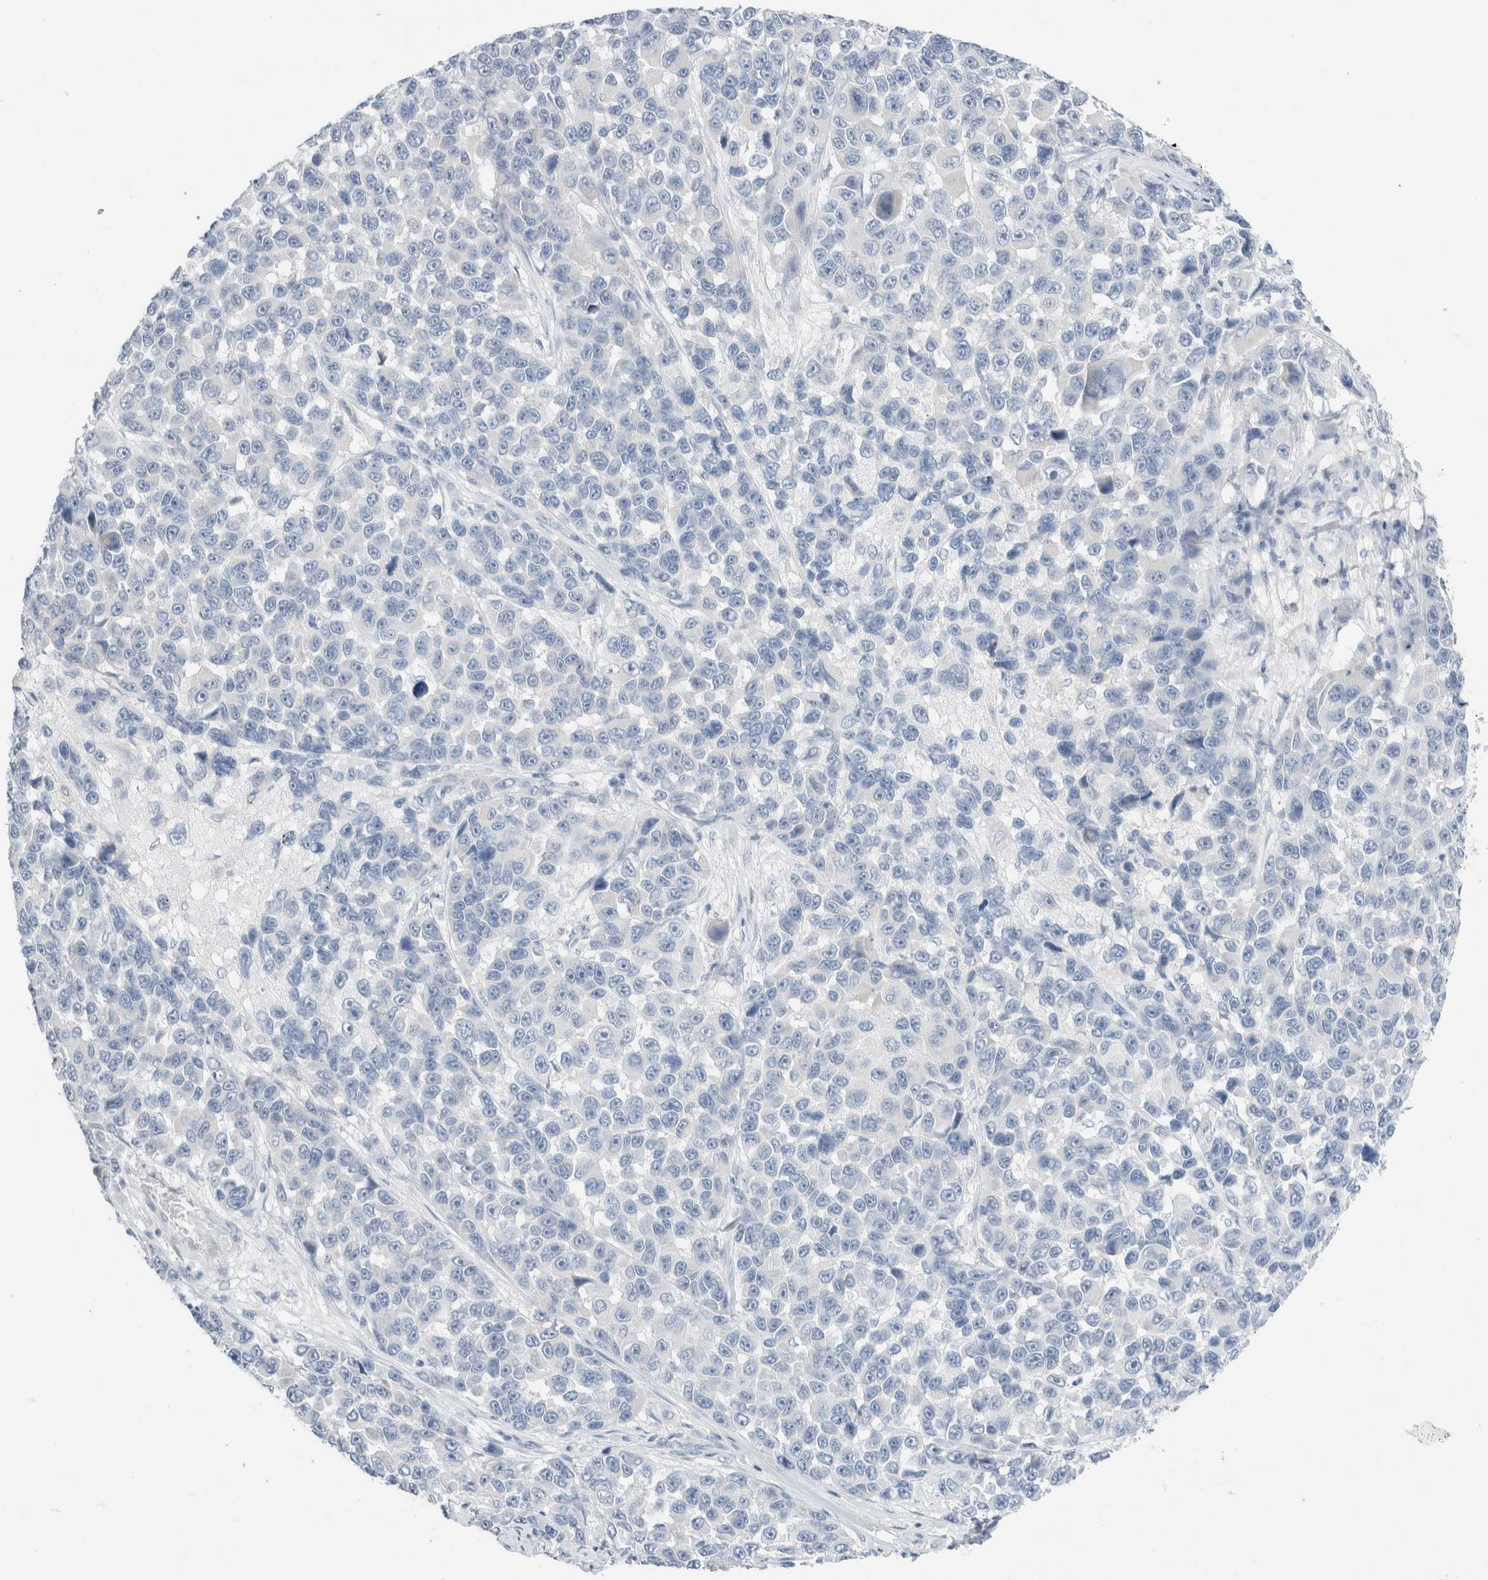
{"staining": {"intensity": "negative", "quantity": "none", "location": "none"}, "tissue": "melanoma", "cell_type": "Tumor cells", "image_type": "cancer", "snomed": [{"axis": "morphology", "description": "Malignant melanoma, NOS"}, {"axis": "topography", "description": "Skin"}], "caption": "Malignant melanoma was stained to show a protein in brown. There is no significant positivity in tumor cells. (DAB (3,3'-diaminobenzidine) IHC, high magnification).", "gene": "ADAM30", "patient": {"sex": "male", "age": 53}}